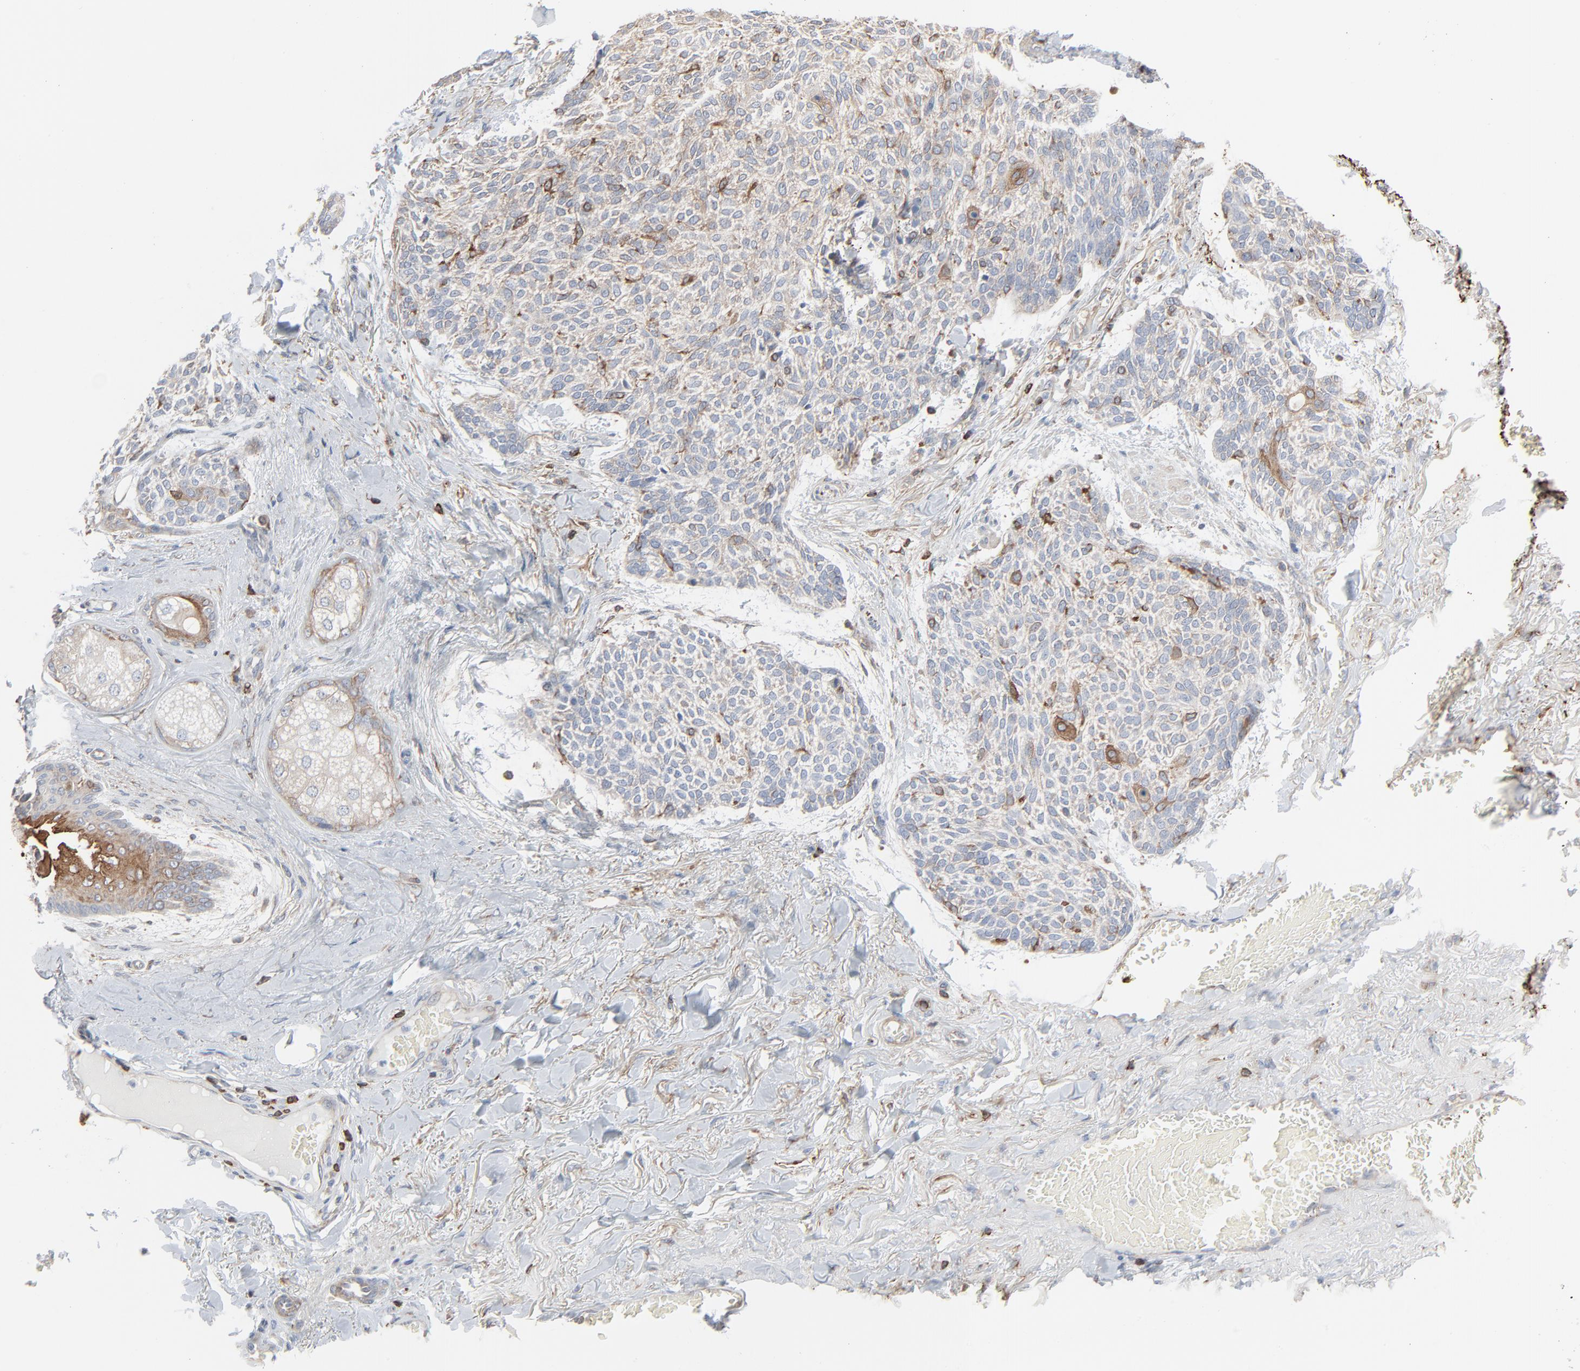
{"staining": {"intensity": "moderate", "quantity": "<25%", "location": "cytoplasmic/membranous"}, "tissue": "skin cancer", "cell_type": "Tumor cells", "image_type": "cancer", "snomed": [{"axis": "morphology", "description": "Normal tissue, NOS"}, {"axis": "morphology", "description": "Basal cell carcinoma"}, {"axis": "topography", "description": "Skin"}], "caption": "Tumor cells display low levels of moderate cytoplasmic/membranous staining in about <25% of cells in skin cancer.", "gene": "OPTN", "patient": {"sex": "female", "age": 70}}